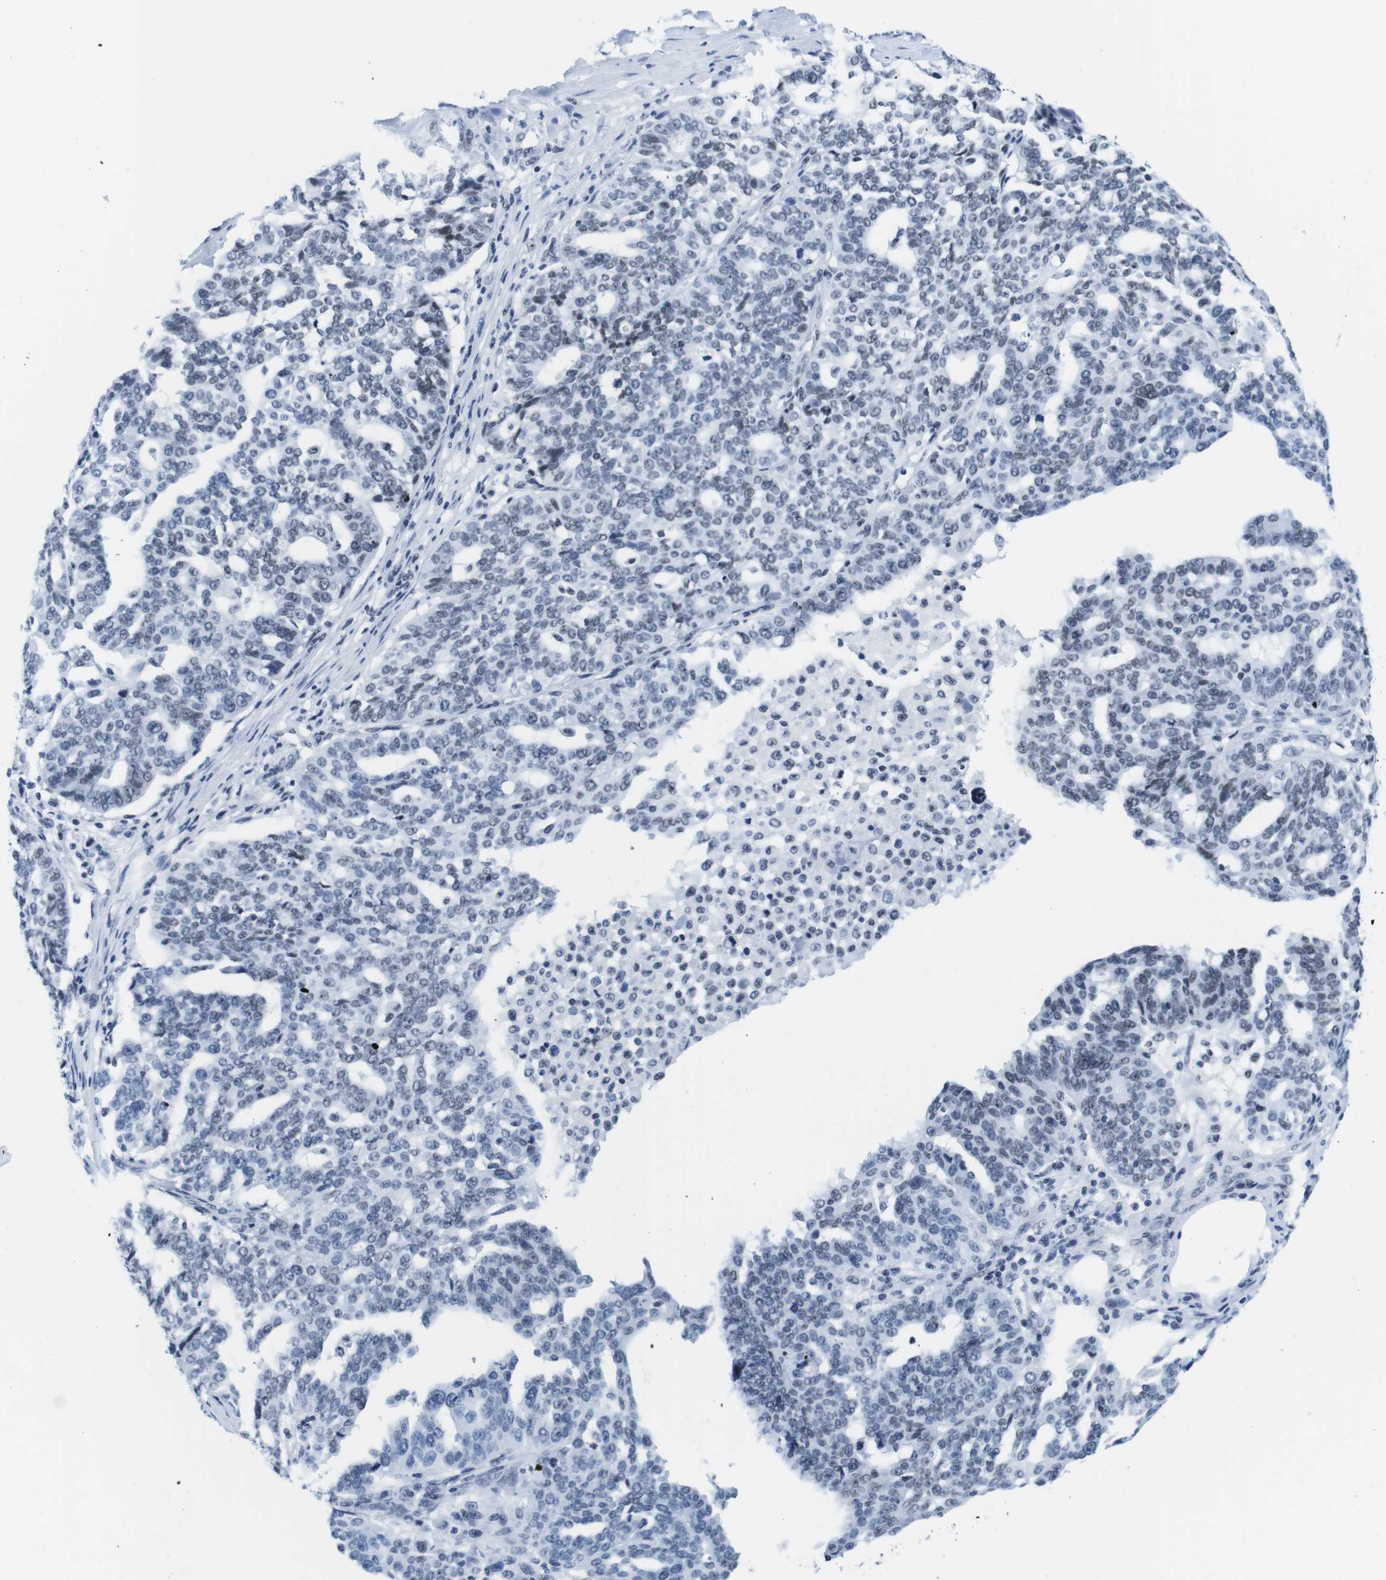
{"staining": {"intensity": "weak", "quantity": "<25%", "location": "nuclear"}, "tissue": "ovarian cancer", "cell_type": "Tumor cells", "image_type": "cancer", "snomed": [{"axis": "morphology", "description": "Cystadenocarcinoma, serous, NOS"}, {"axis": "topography", "description": "Ovary"}], "caption": "An image of serous cystadenocarcinoma (ovarian) stained for a protein shows no brown staining in tumor cells.", "gene": "IFI16", "patient": {"sex": "female", "age": 59}}